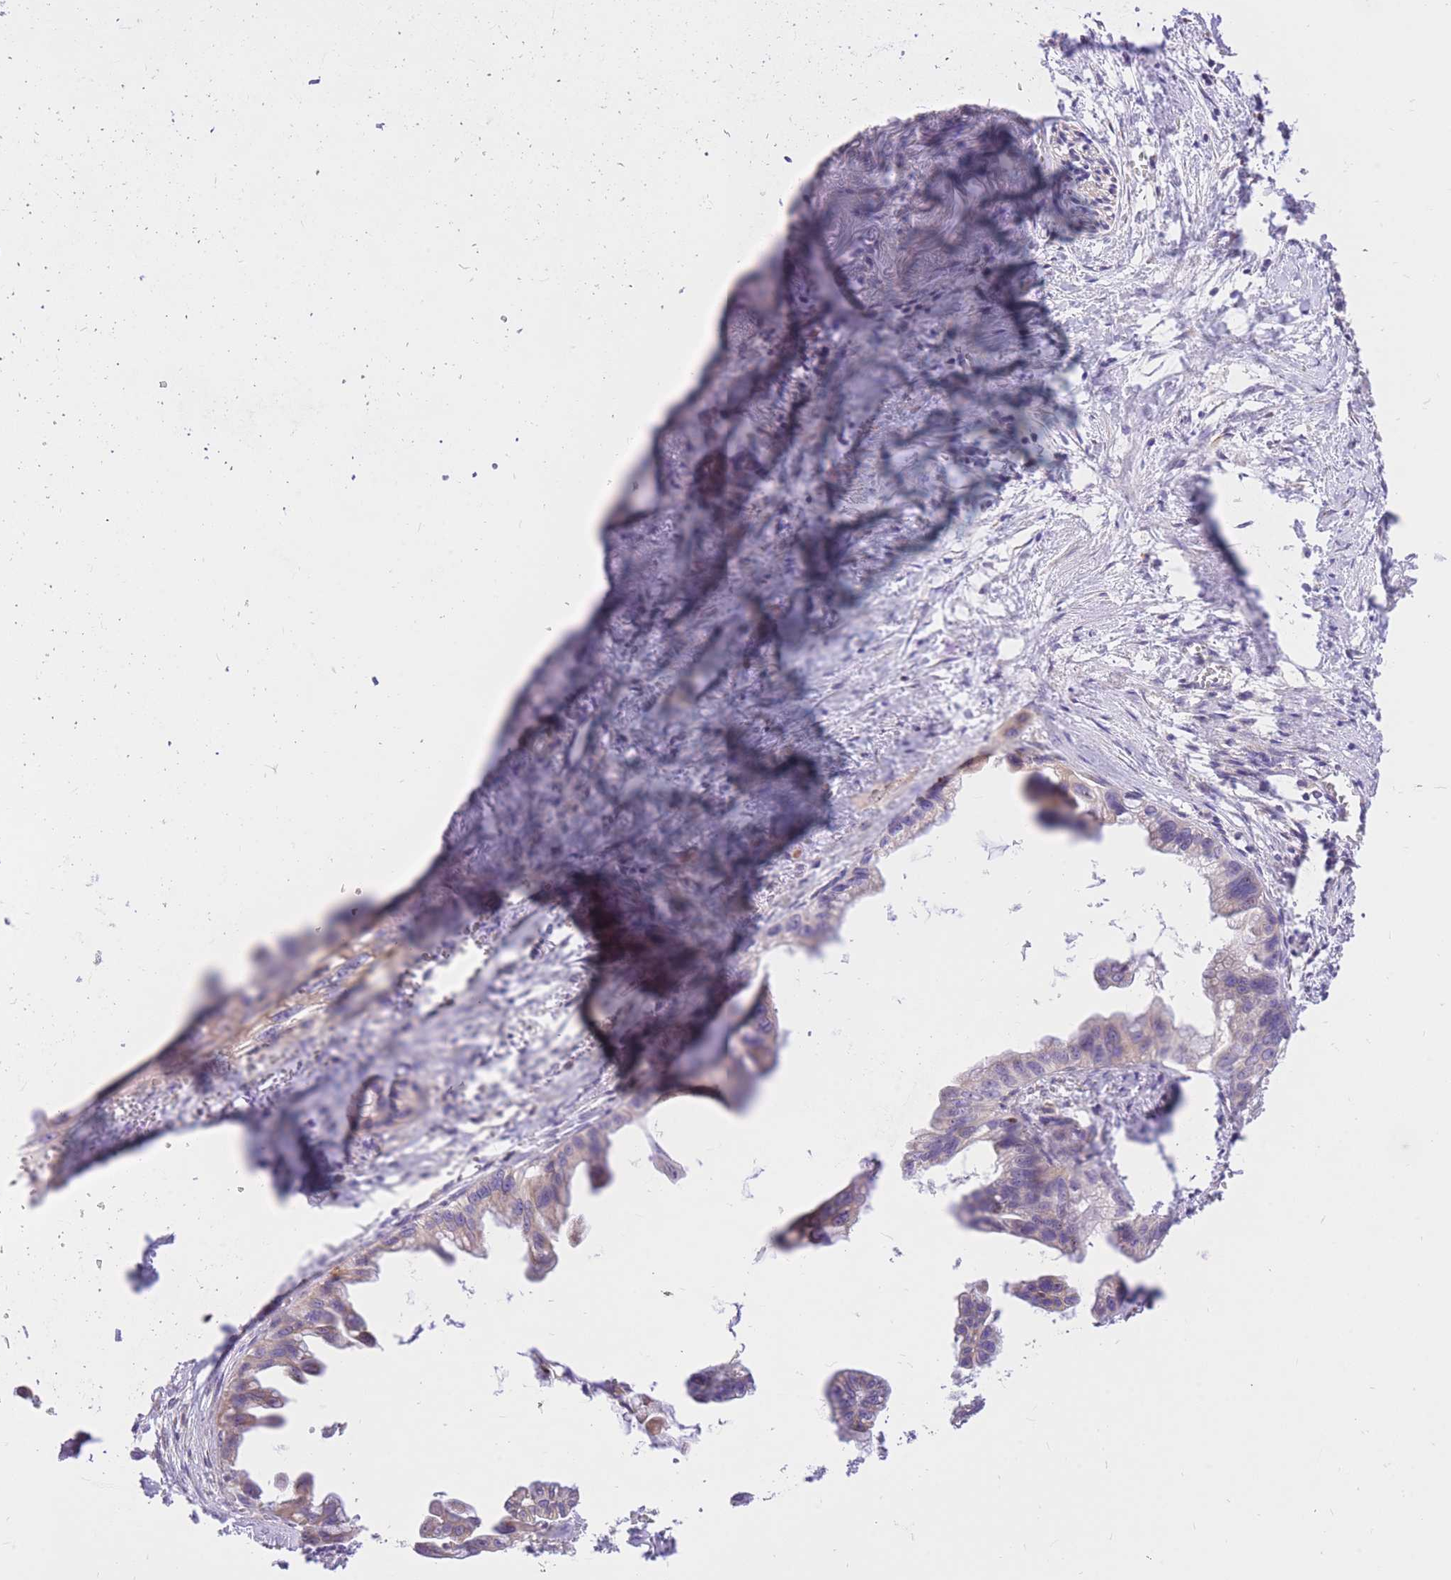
{"staining": {"intensity": "weak", "quantity": "<25%", "location": "cytoplasmic/membranous"}, "tissue": "pancreatic cancer", "cell_type": "Tumor cells", "image_type": "cancer", "snomed": [{"axis": "morphology", "description": "Adenocarcinoma, NOS"}, {"axis": "topography", "description": "Pancreas"}], "caption": "Tumor cells show no significant protein positivity in pancreatic cancer. (Immunohistochemistry, brightfield microscopy, high magnification).", "gene": "TOPAZ1", "patient": {"sex": "male", "age": 61}}